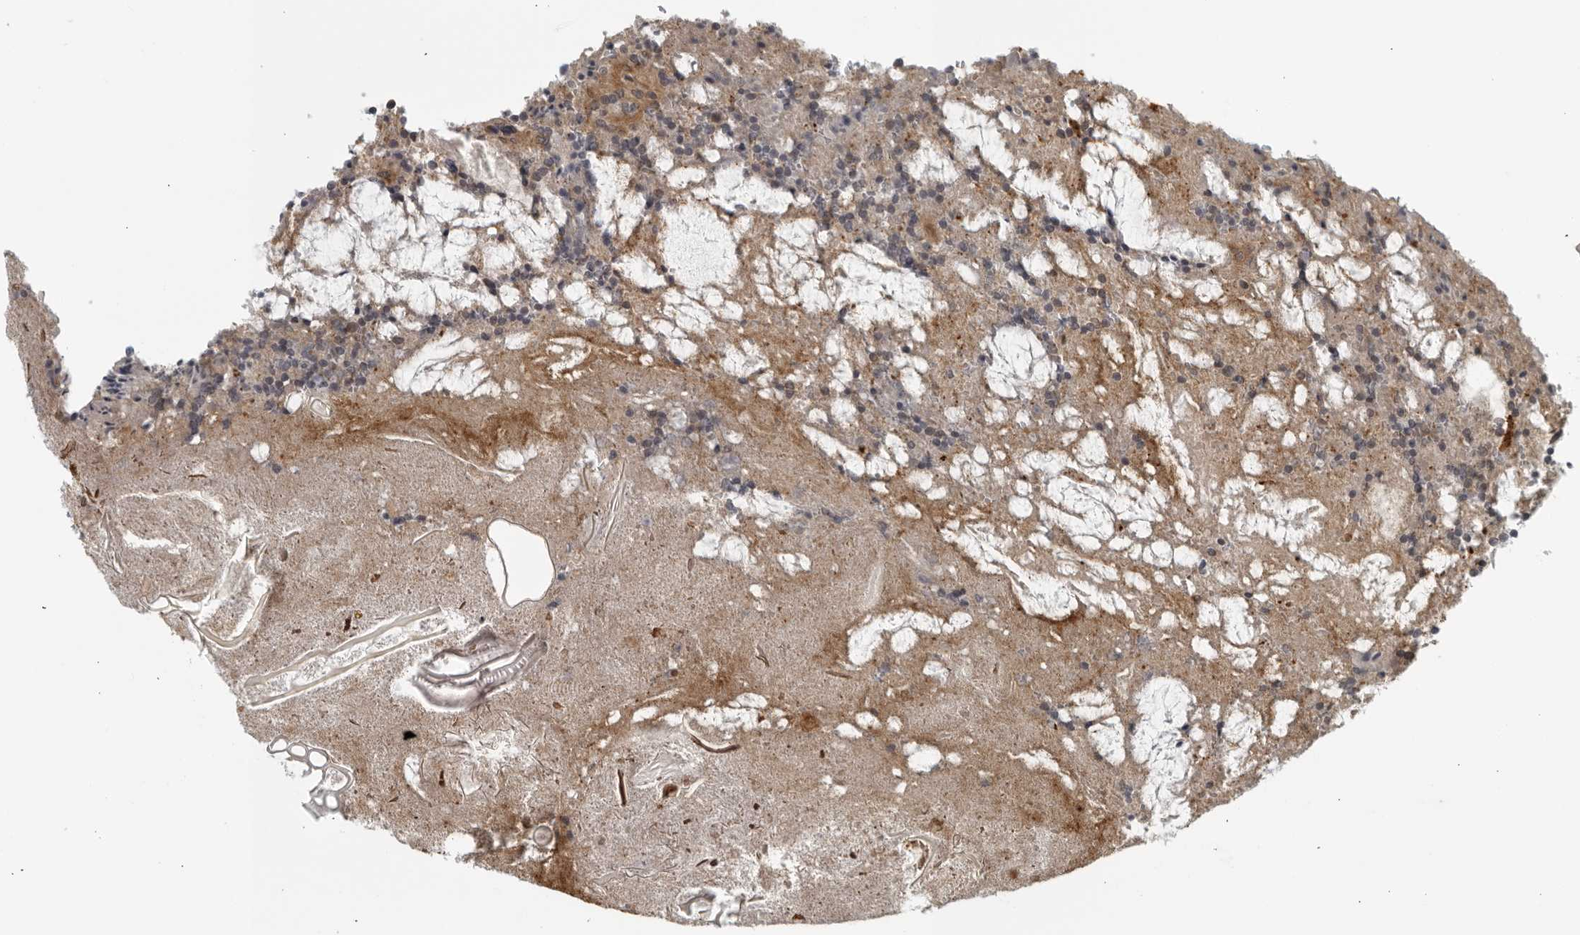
{"staining": {"intensity": "moderate", "quantity": ">75%", "location": "cytoplasmic/membranous"}, "tissue": "appendix", "cell_type": "Glandular cells", "image_type": "normal", "snomed": [{"axis": "morphology", "description": "Normal tissue, NOS"}, {"axis": "topography", "description": "Appendix"}], "caption": "Immunohistochemical staining of benign human appendix displays medium levels of moderate cytoplasmic/membranous staining in about >75% of glandular cells. Nuclei are stained in blue.", "gene": "RC3H1", "patient": {"sex": "female", "age": 17}}